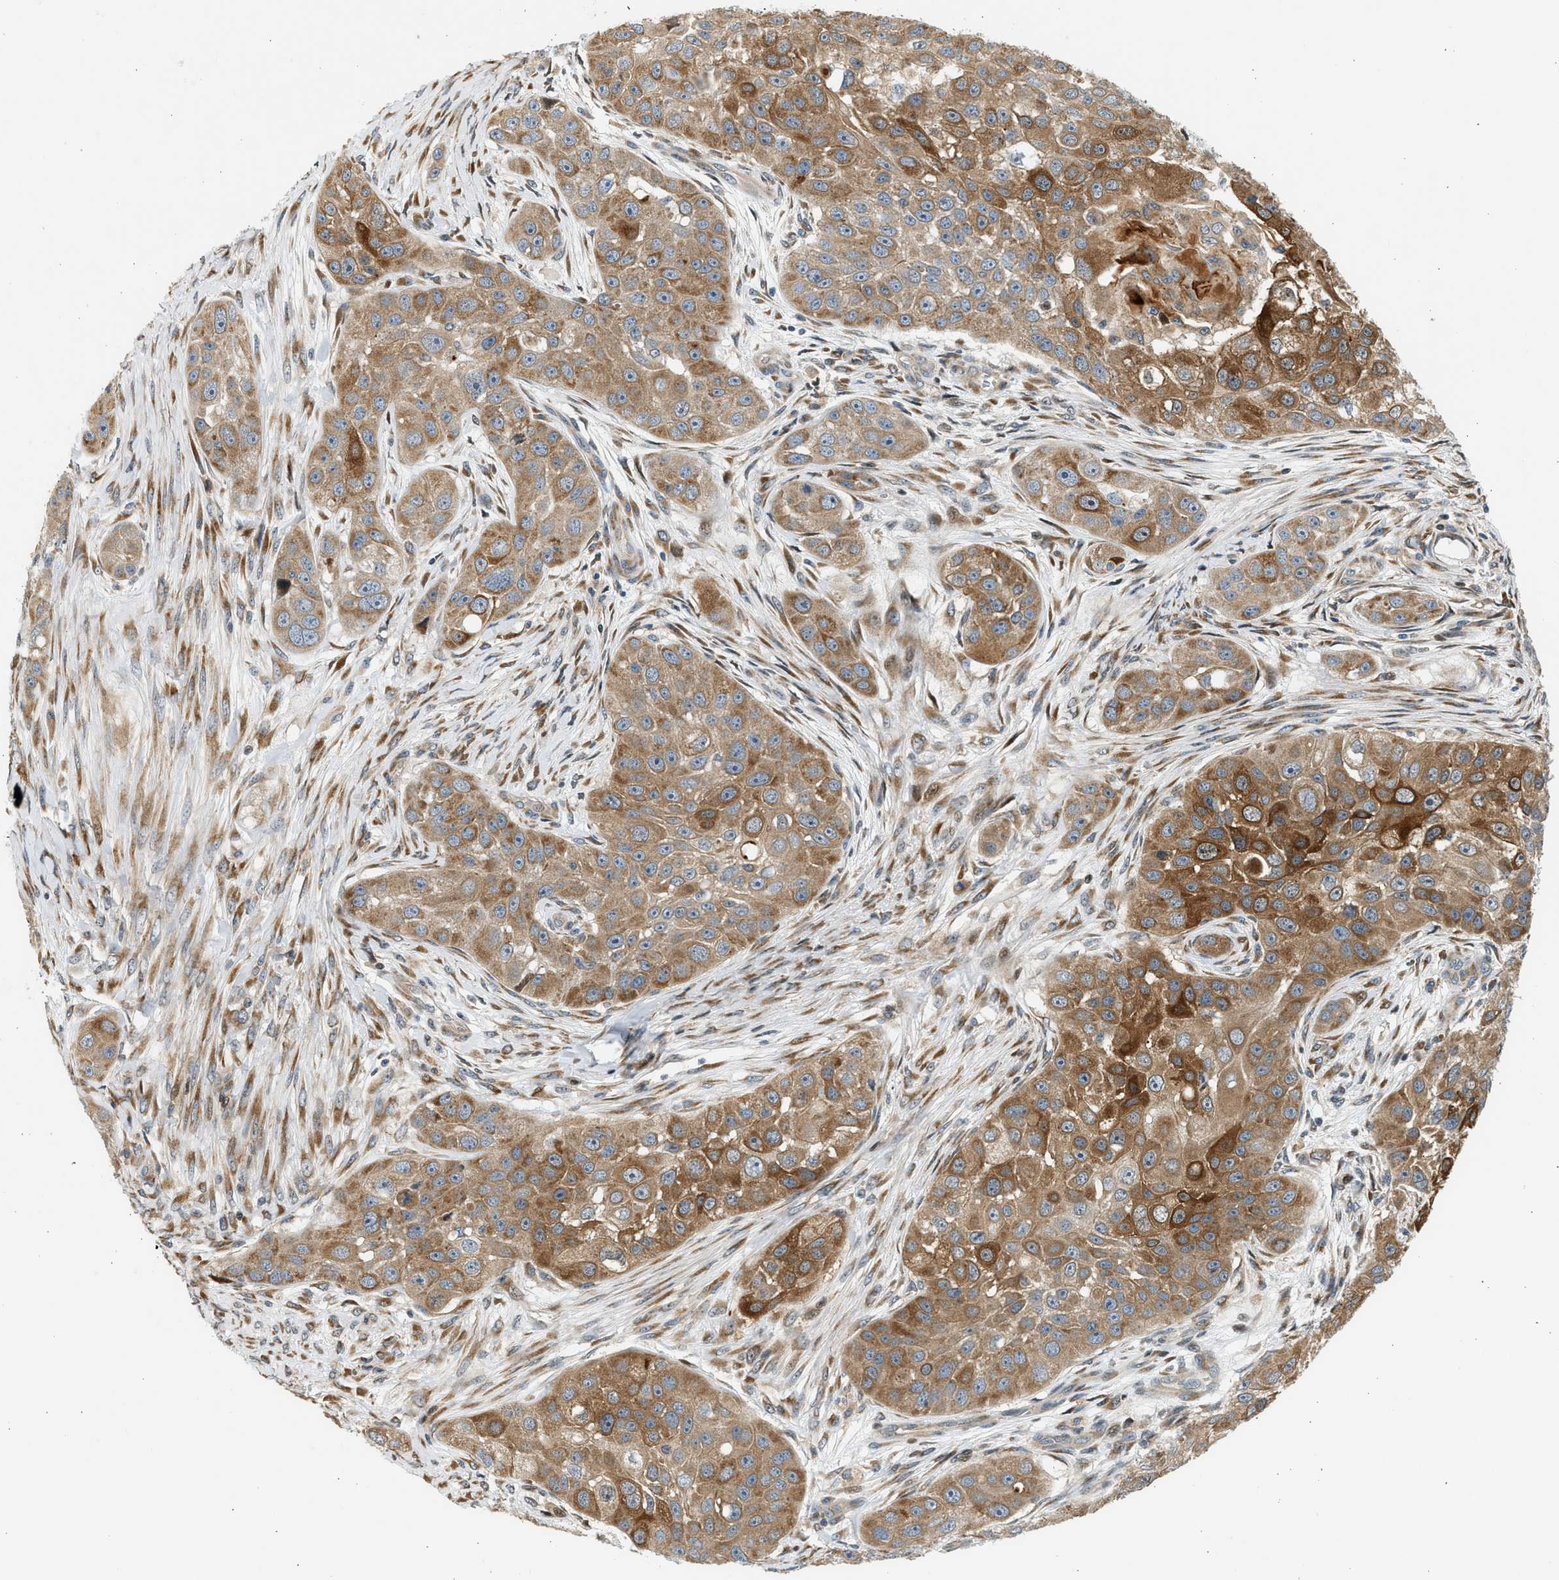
{"staining": {"intensity": "moderate", "quantity": ">75%", "location": "cytoplasmic/membranous"}, "tissue": "head and neck cancer", "cell_type": "Tumor cells", "image_type": "cancer", "snomed": [{"axis": "morphology", "description": "Normal tissue, NOS"}, {"axis": "morphology", "description": "Squamous cell carcinoma, NOS"}, {"axis": "topography", "description": "Skeletal muscle"}, {"axis": "topography", "description": "Head-Neck"}], "caption": "Immunohistochemical staining of head and neck cancer (squamous cell carcinoma) shows medium levels of moderate cytoplasmic/membranous positivity in approximately >75% of tumor cells.", "gene": "NRSN2", "patient": {"sex": "male", "age": 51}}